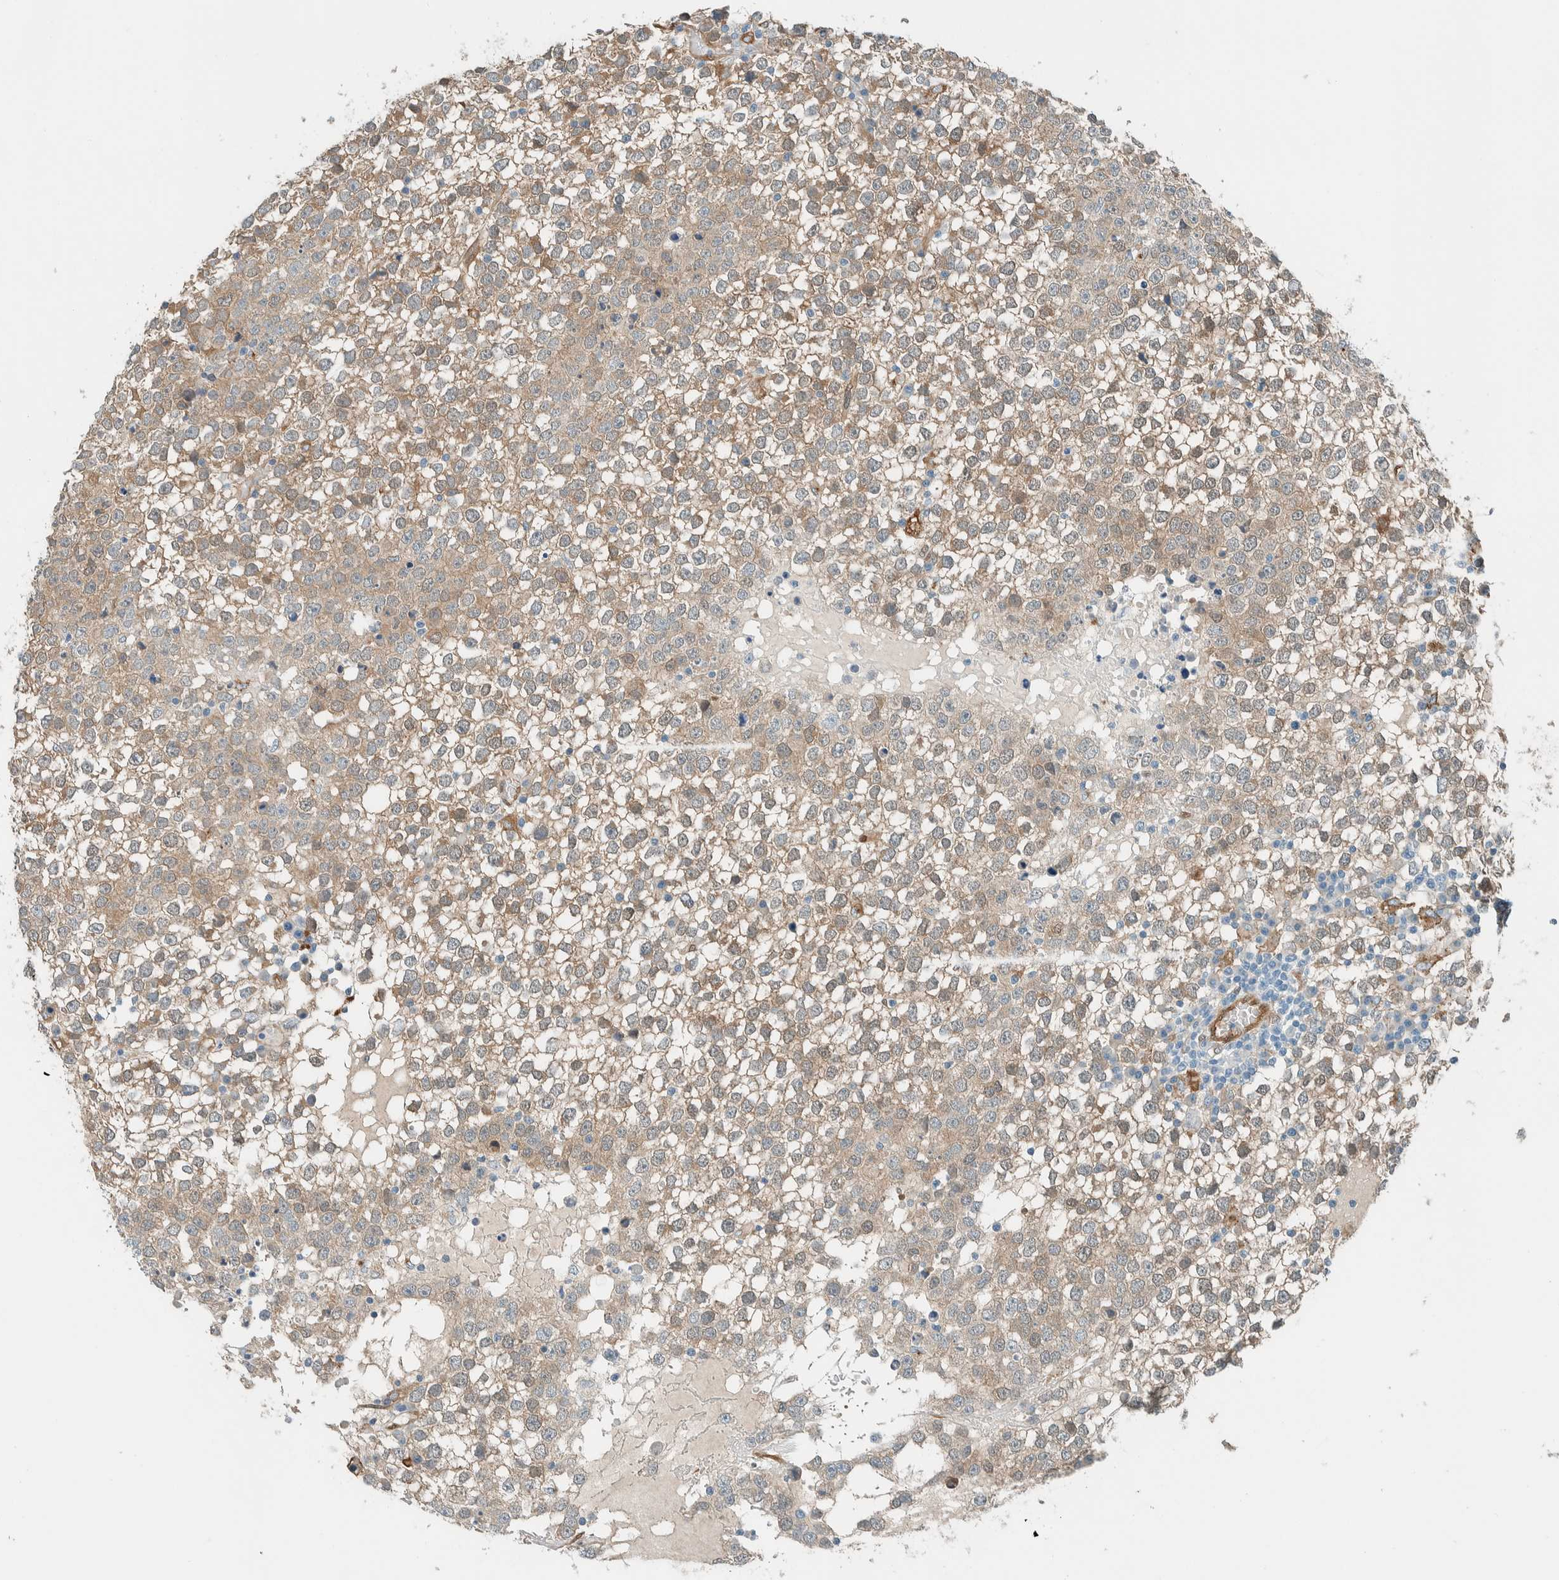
{"staining": {"intensity": "weak", "quantity": "25%-75%", "location": "cytoplasmic/membranous"}, "tissue": "testis cancer", "cell_type": "Tumor cells", "image_type": "cancer", "snomed": [{"axis": "morphology", "description": "Seminoma, NOS"}, {"axis": "topography", "description": "Testis"}], "caption": "Immunohistochemical staining of human testis cancer shows weak cytoplasmic/membranous protein expression in about 25%-75% of tumor cells.", "gene": "NXN", "patient": {"sex": "male", "age": 65}}